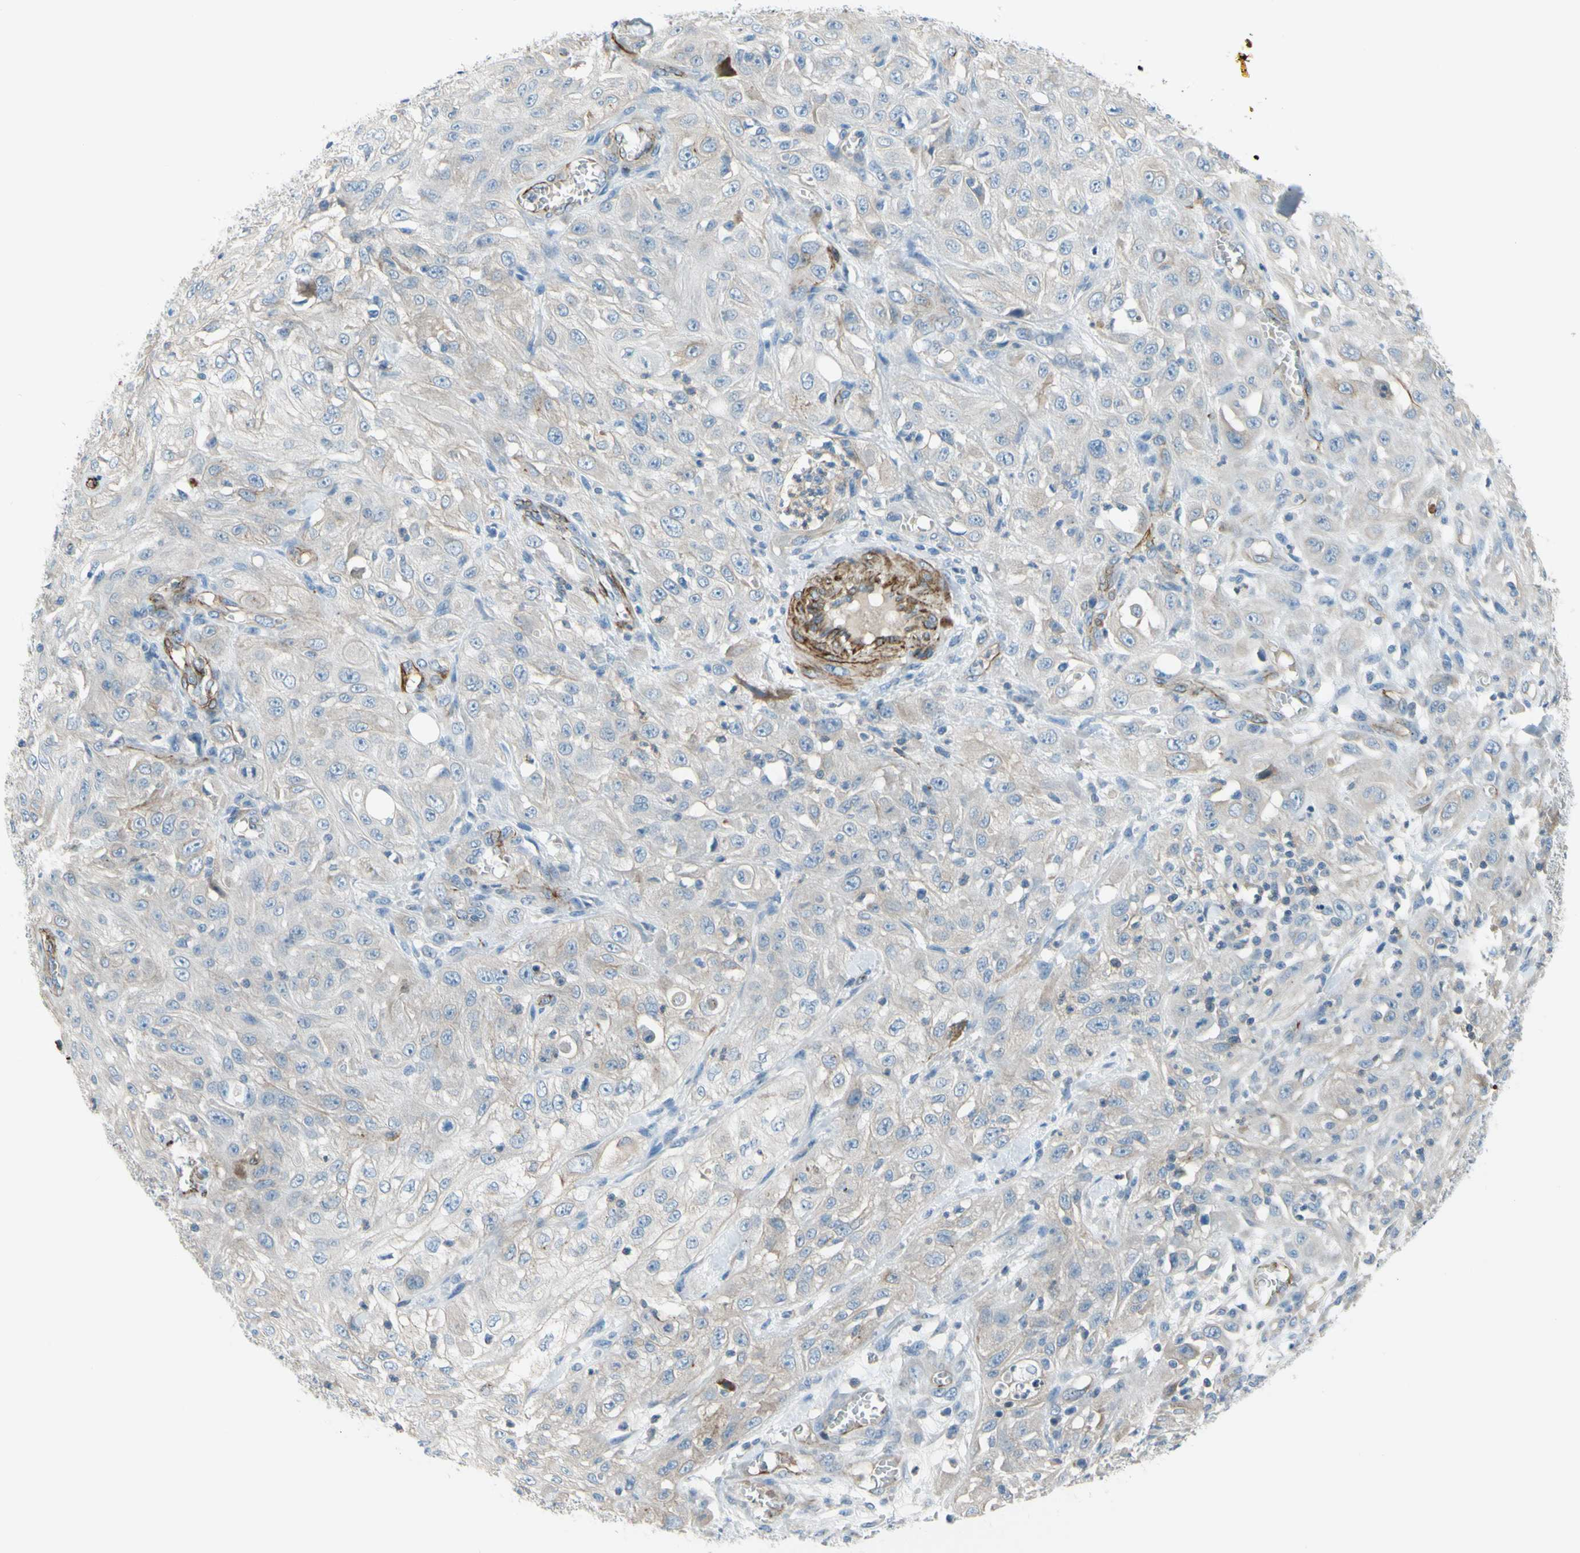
{"staining": {"intensity": "weak", "quantity": "<25%", "location": "cytoplasmic/membranous"}, "tissue": "skin cancer", "cell_type": "Tumor cells", "image_type": "cancer", "snomed": [{"axis": "morphology", "description": "Squamous cell carcinoma, NOS"}, {"axis": "morphology", "description": "Squamous cell carcinoma, metastatic, NOS"}, {"axis": "topography", "description": "Skin"}, {"axis": "topography", "description": "Lymph node"}], "caption": "Immunohistochemical staining of skin metastatic squamous cell carcinoma shows no significant expression in tumor cells.", "gene": "PRRG2", "patient": {"sex": "male", "age": 75}}